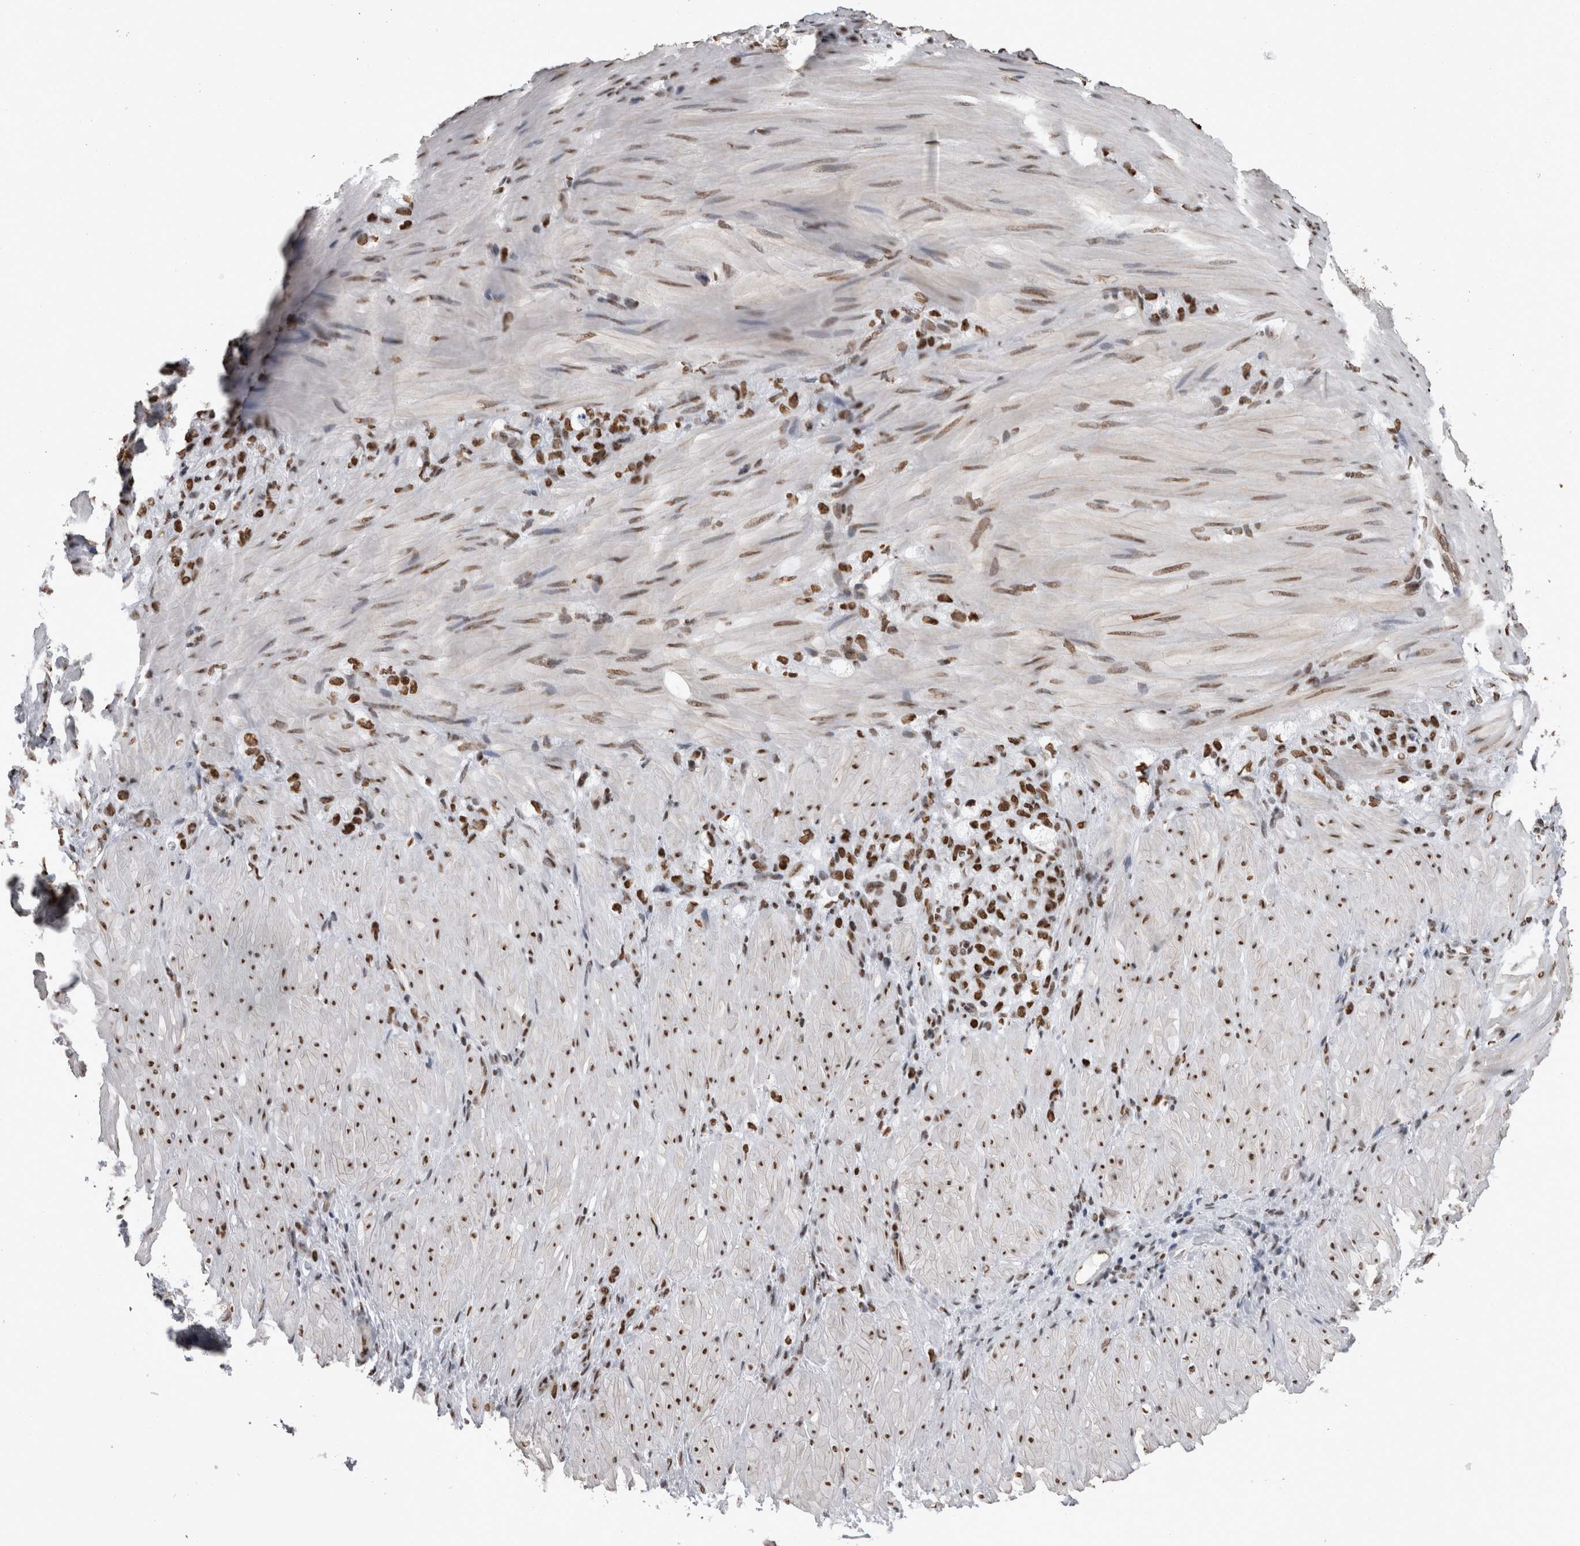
{"staining": {"intensity": "moderate", "quantity": ">75%", "location": "nuclear"}, "tissue": "stomach cancer", "cell_type": "Tumor cells", "image_type": "cancer", "snomed": [{"axis": "morphology", "description": "Normal tissue, NOS"}, {"axis": "morphology", "description": "Adenocarcinoma, NOS"}, {"axis": "topography", "description": "Stomach"}], "caption": "Protein staining of adenocarcinoma (stomach) tissue reveals moderate nuclear staining in approximately >75% of tumor cells.", "gene": "HNRNPM", "patient": {"sex": "male", "age": 82}}